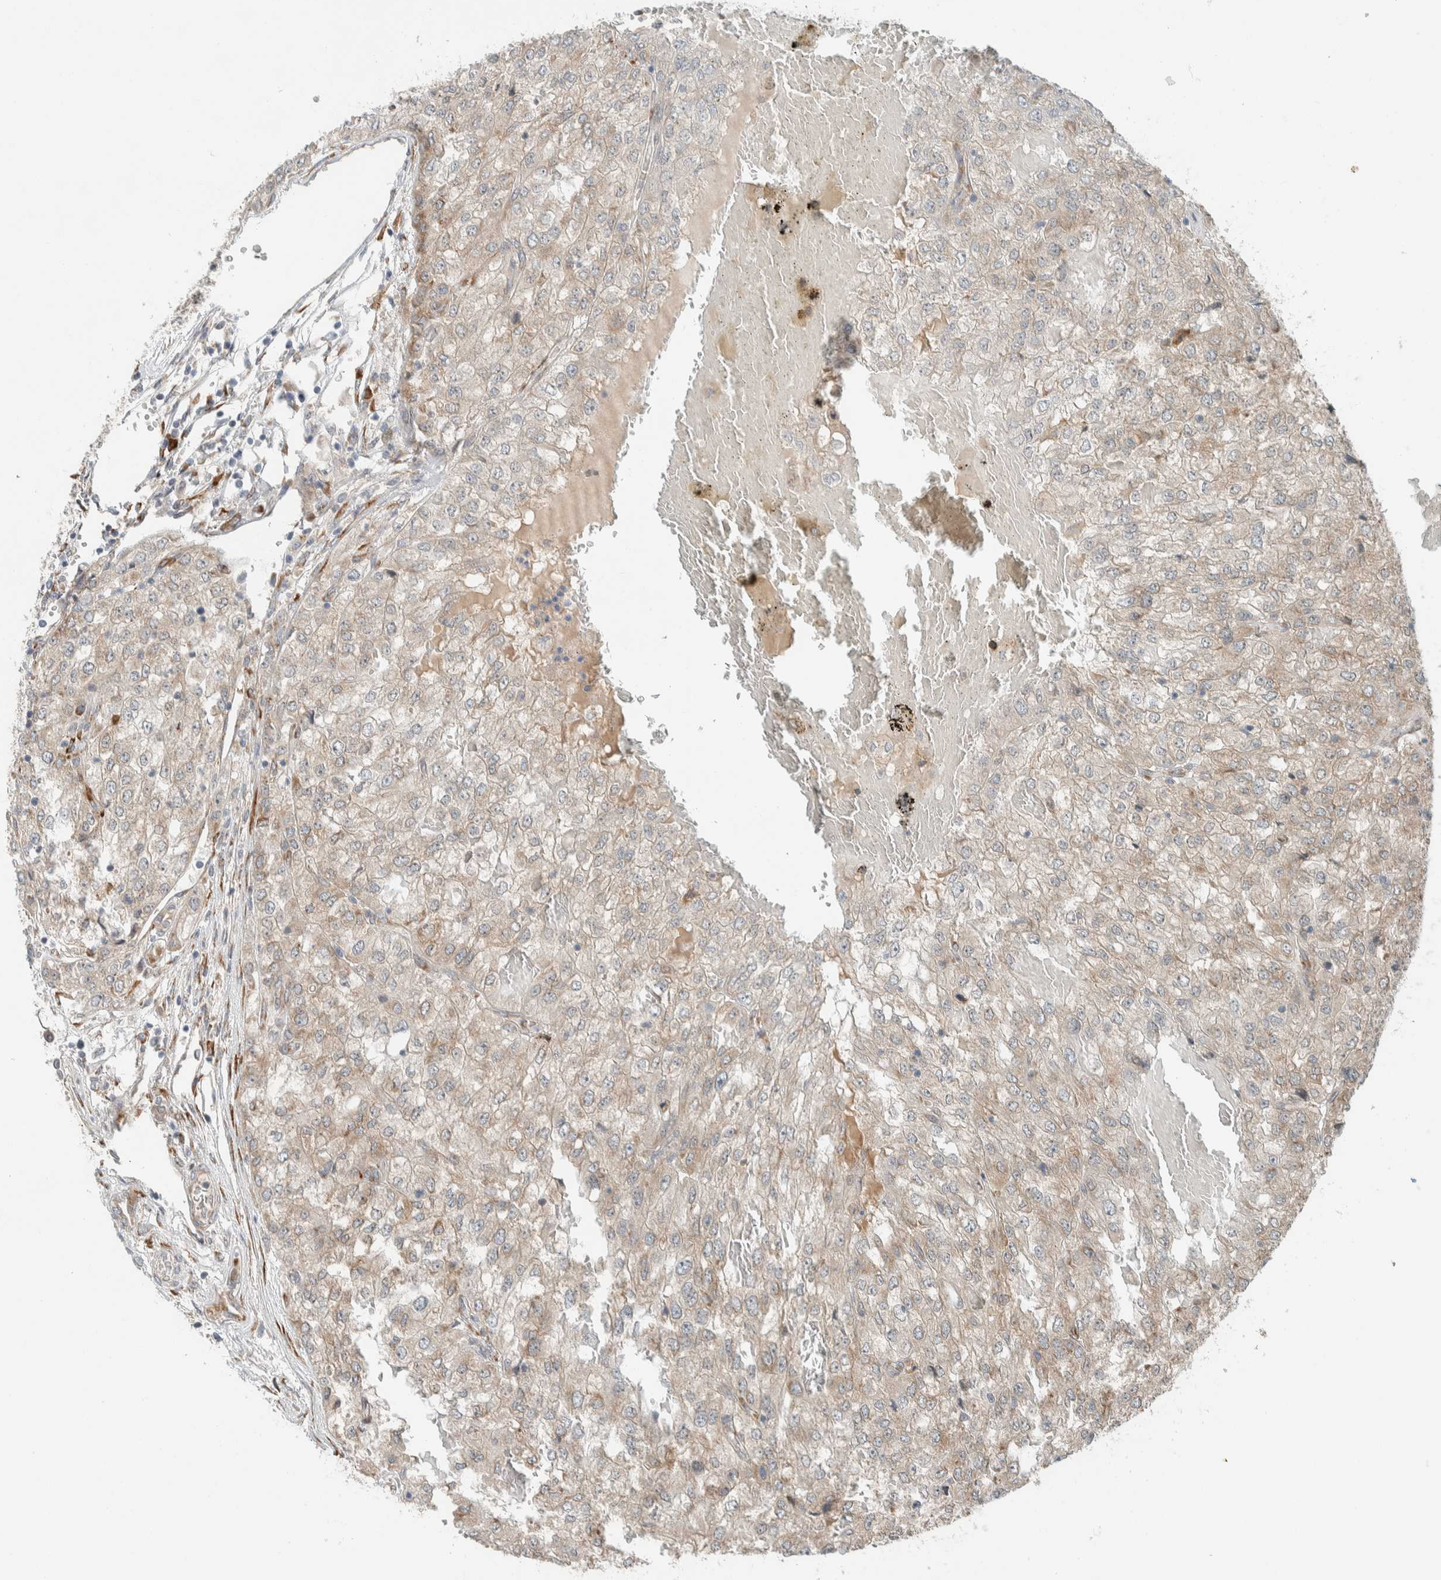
{"staining": {"intensity": "weak", "quantity": ">75%", "location": "cytoplasmic/membranous"}, "tissue": "renal cancer", "cell_type": "Tumor cells", "image_type": "cancer", "snomed": [{"axis": "morphology", "description": "Adenocarcinoma, NOS"}, {"axis": "topography", "description": "Kidney"}], "caption": "Immunohistochemistry (IHC) staining of renal cancer (adenocarcinoma), which demonstrates low levels of weak cytoplasmic/membranous expression in about >75% of tumor cells indicating weak cytoplasmic/membranous protein expression. The staining was performed using DAB (brown) for protein detection and nuclei were counterstained in hematoxylin (blue).", "gene": "CTBP2", "patient": {"sex": "female", "age": 54}}